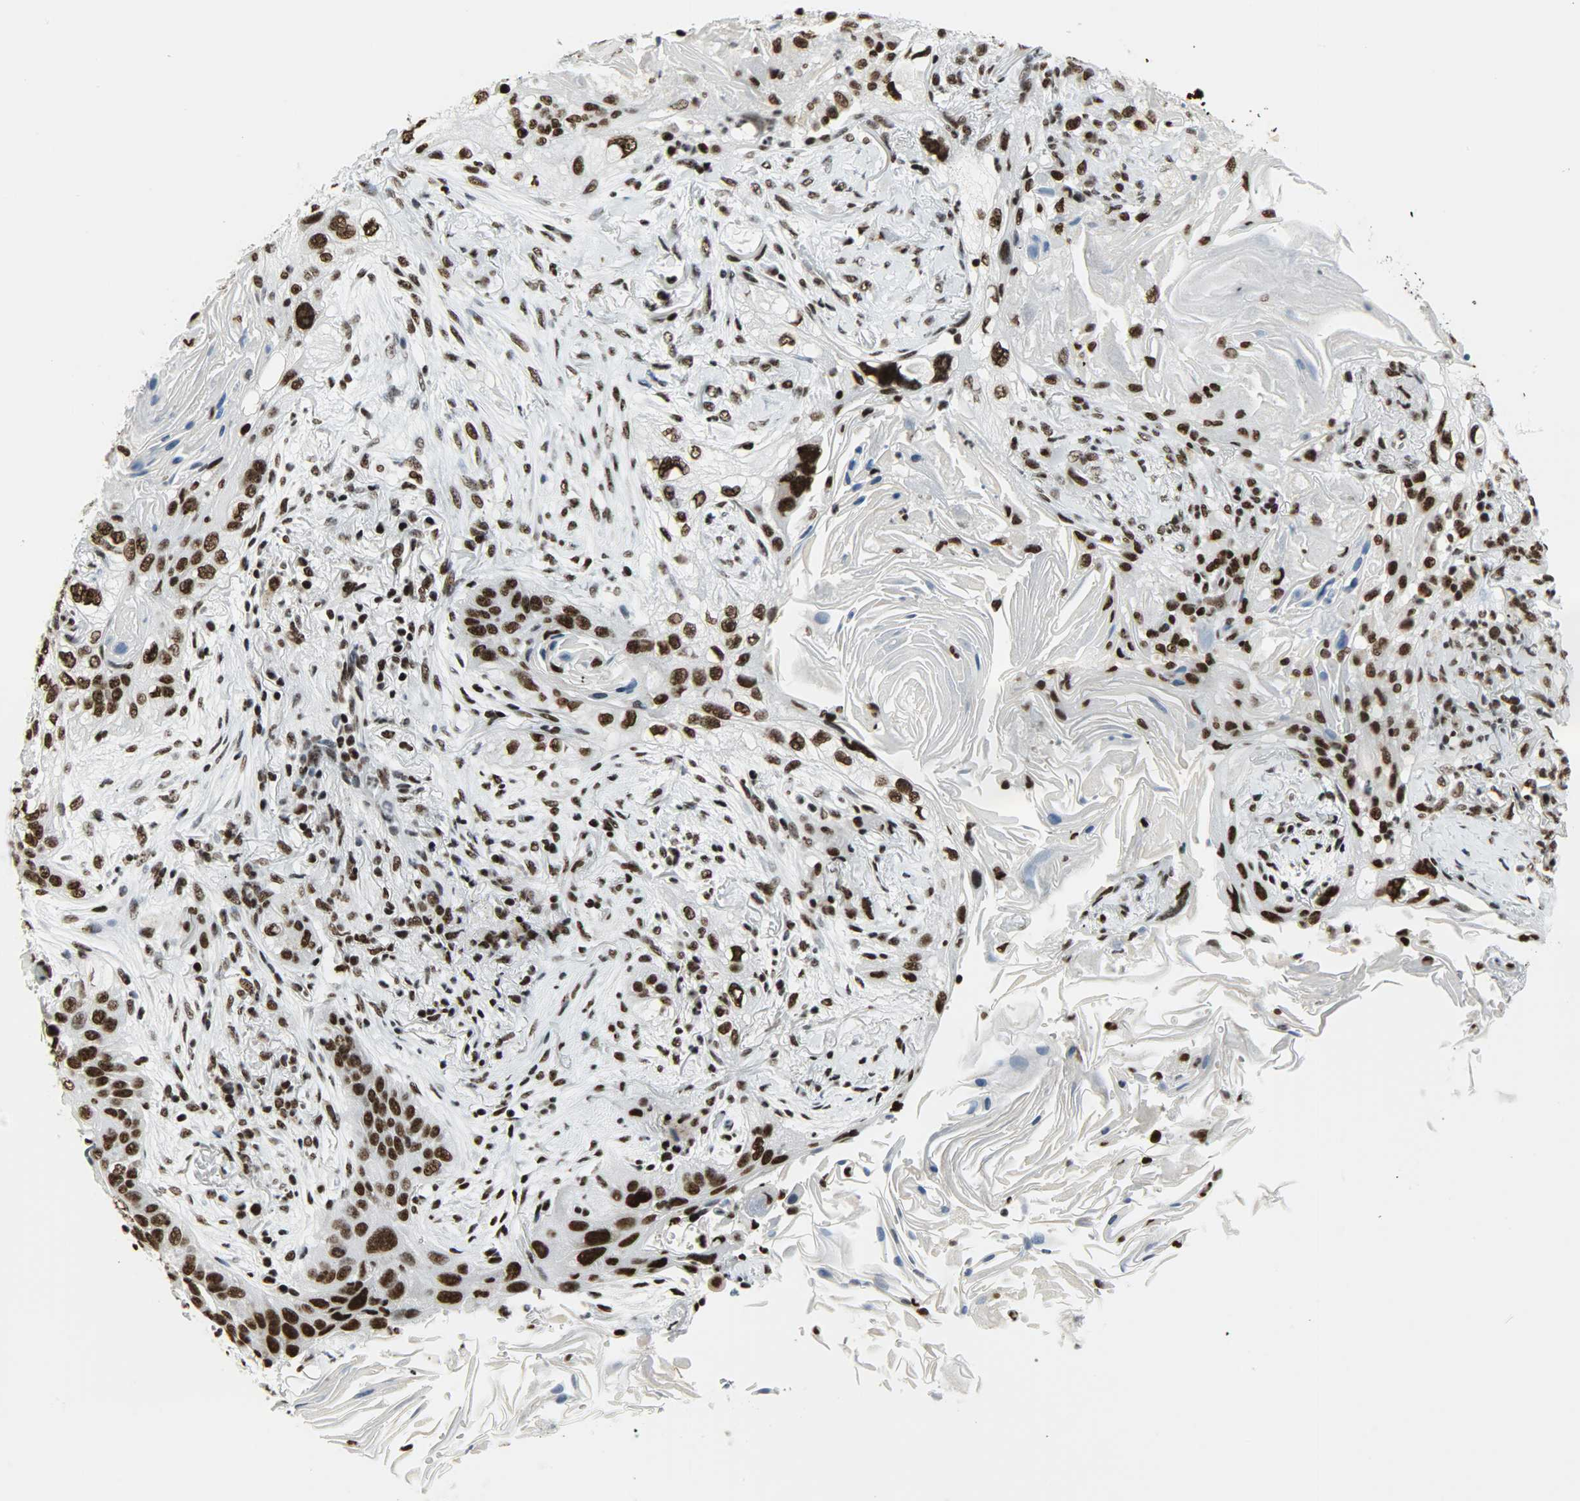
{"staining": {"intensity": "strong", "quantity": ">75%", "location": "nuclear"}, "tissue": "lung cancer", "cell_type": "Tumor cells", "image_type": "cancer", "snomed": [{"axis": "morphology", "description": "Squamous cell carcinoma, NOS"}, {"axis": "topography", "description": "Lung"}], "caption": "Lung cancer (squamous cell carcinoma) stained with a brown dye shows strong nuclear positive positivity in about >75% of tumor cells.", "gene": "SNRPA", "patient": {"sex": "female", "age": 67}}